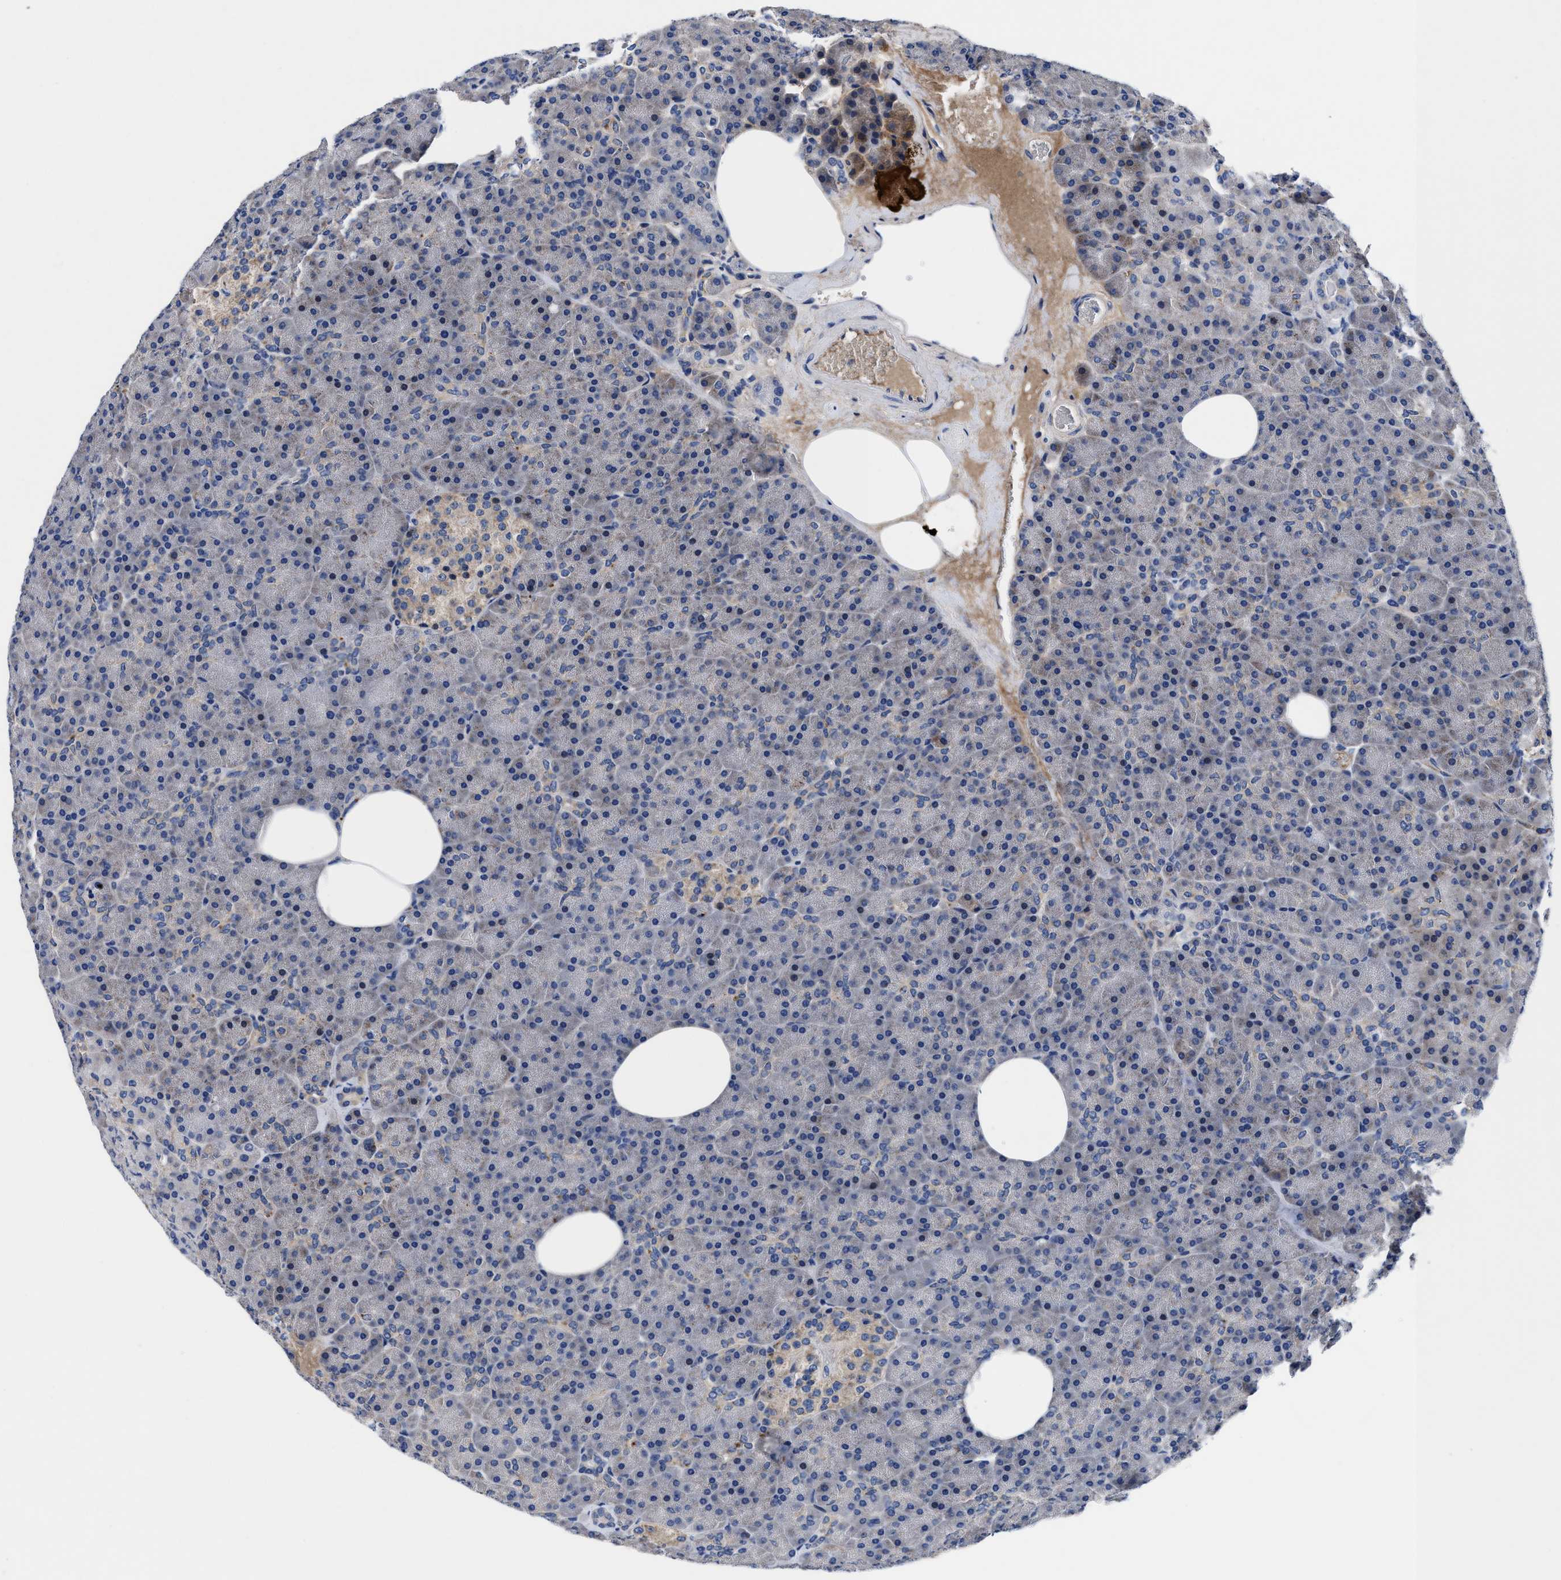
{"staining": {"intensity": "negative", "quantity": "none", "location": "none"}, "tissue": "pancreas", "cell_type": "Exocrine glandular cells", "image_type": "normal", "snomed": [{"axis": "morphology", "description": "Normal tissue, NOS"}, {"axis": "morphology", "description": "Carcinoid, malignant, NOS"}, {"axis": "topography", "description": "Pancreas"}], "caption": "Histopathology image shows no significant protein positivity in exocrine glandular cells of benign pancreas.", "gene": "DHRS13", "patient": {"sex": "female", "age": 35}}